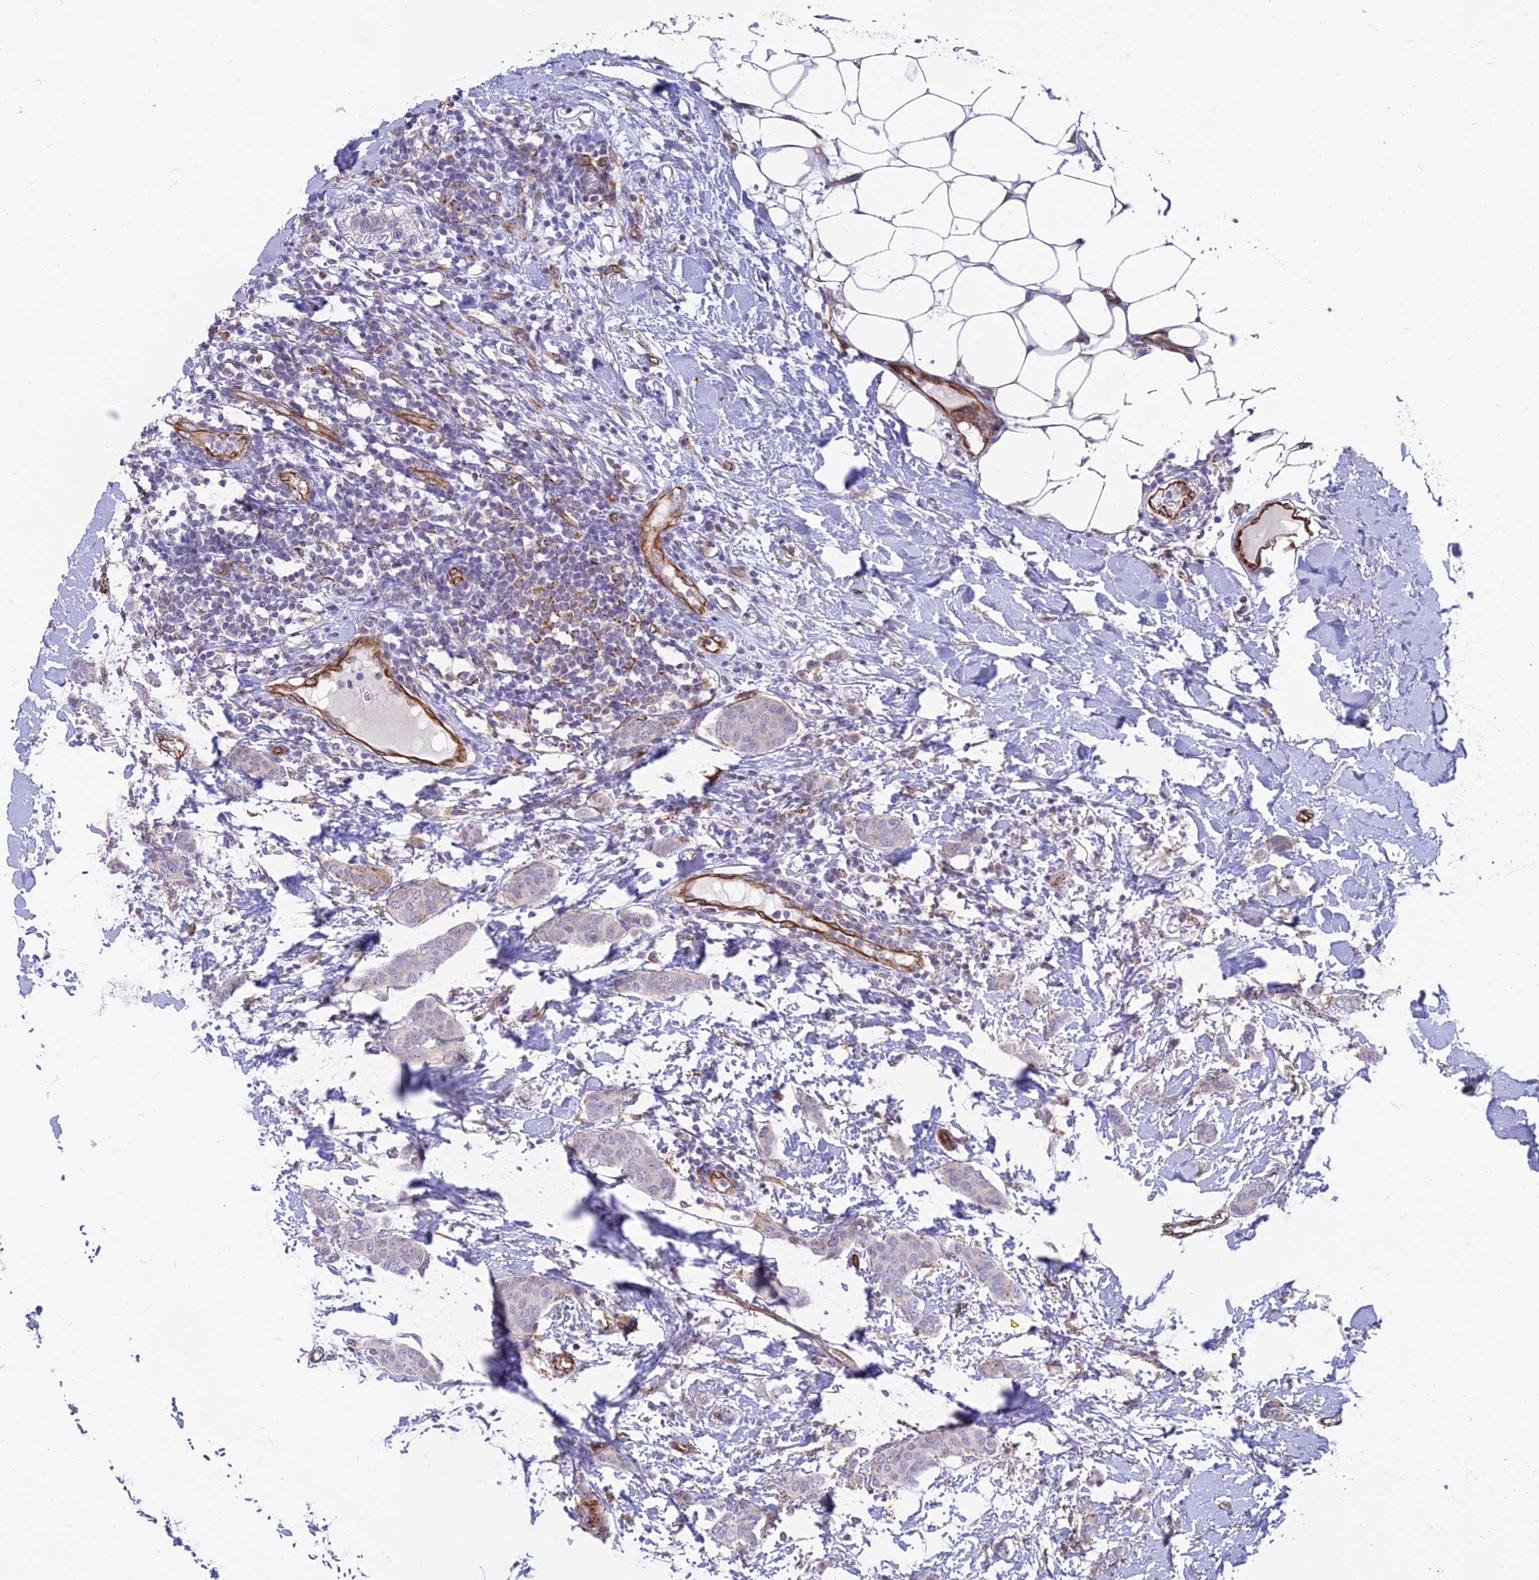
{"staining": {"intensity": "negative", "quantity": "none", "location": "none"}, "tissue": "breast cancer", "cell_type": "Tumor cells", "image_type": "cancer", "snomed": [{"axis": "morphology", "description": "Duct carcinoma"}, {"axis": "topography", "description": "Breast"}], "caption": "Image shows no significant protein positivity in tumor cells of breast intraductal carcinoma.", "gene": "SAPCD2", "patient": {"sex": "female", "age": 72}}